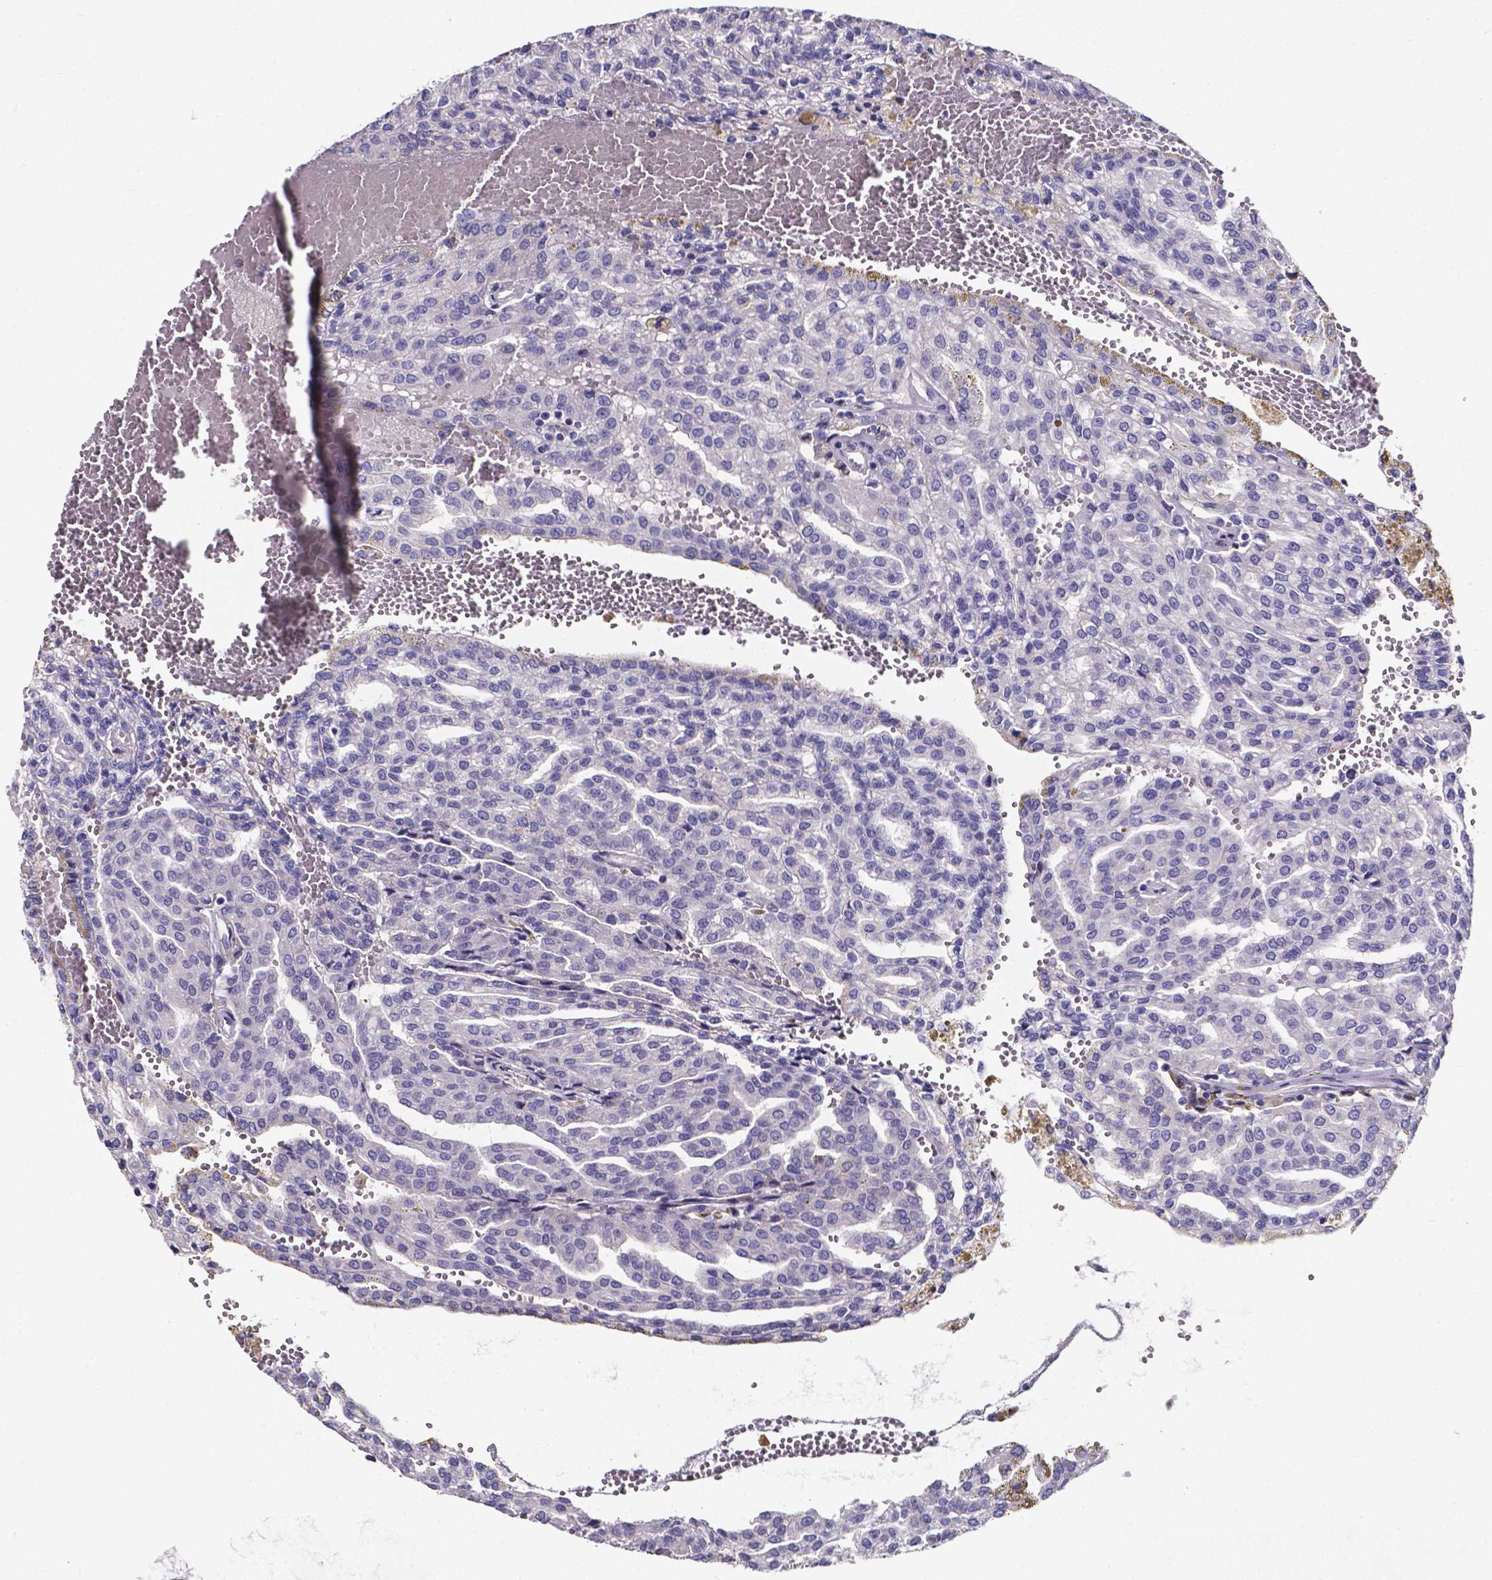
{"staining": {"intensity": "negative", "quantity": "none", "location": "none"}, "tissue": "renal cancer", "cell_type": "Tumor cells", "image_type": "cancer", "snomed": [{"axis": "morphology", "description": "Adenocarcinoma, NOS"}, {"axis": "topography", "description": "Kidney"}], "caption": "Renal cancer (adenocarcinoma) stained for a protein using immunohistochemistry (IHC) exhibits no expression tumor cells.", "gene": "CACNG8", "patient": {"sex": "male", "age": 63}}